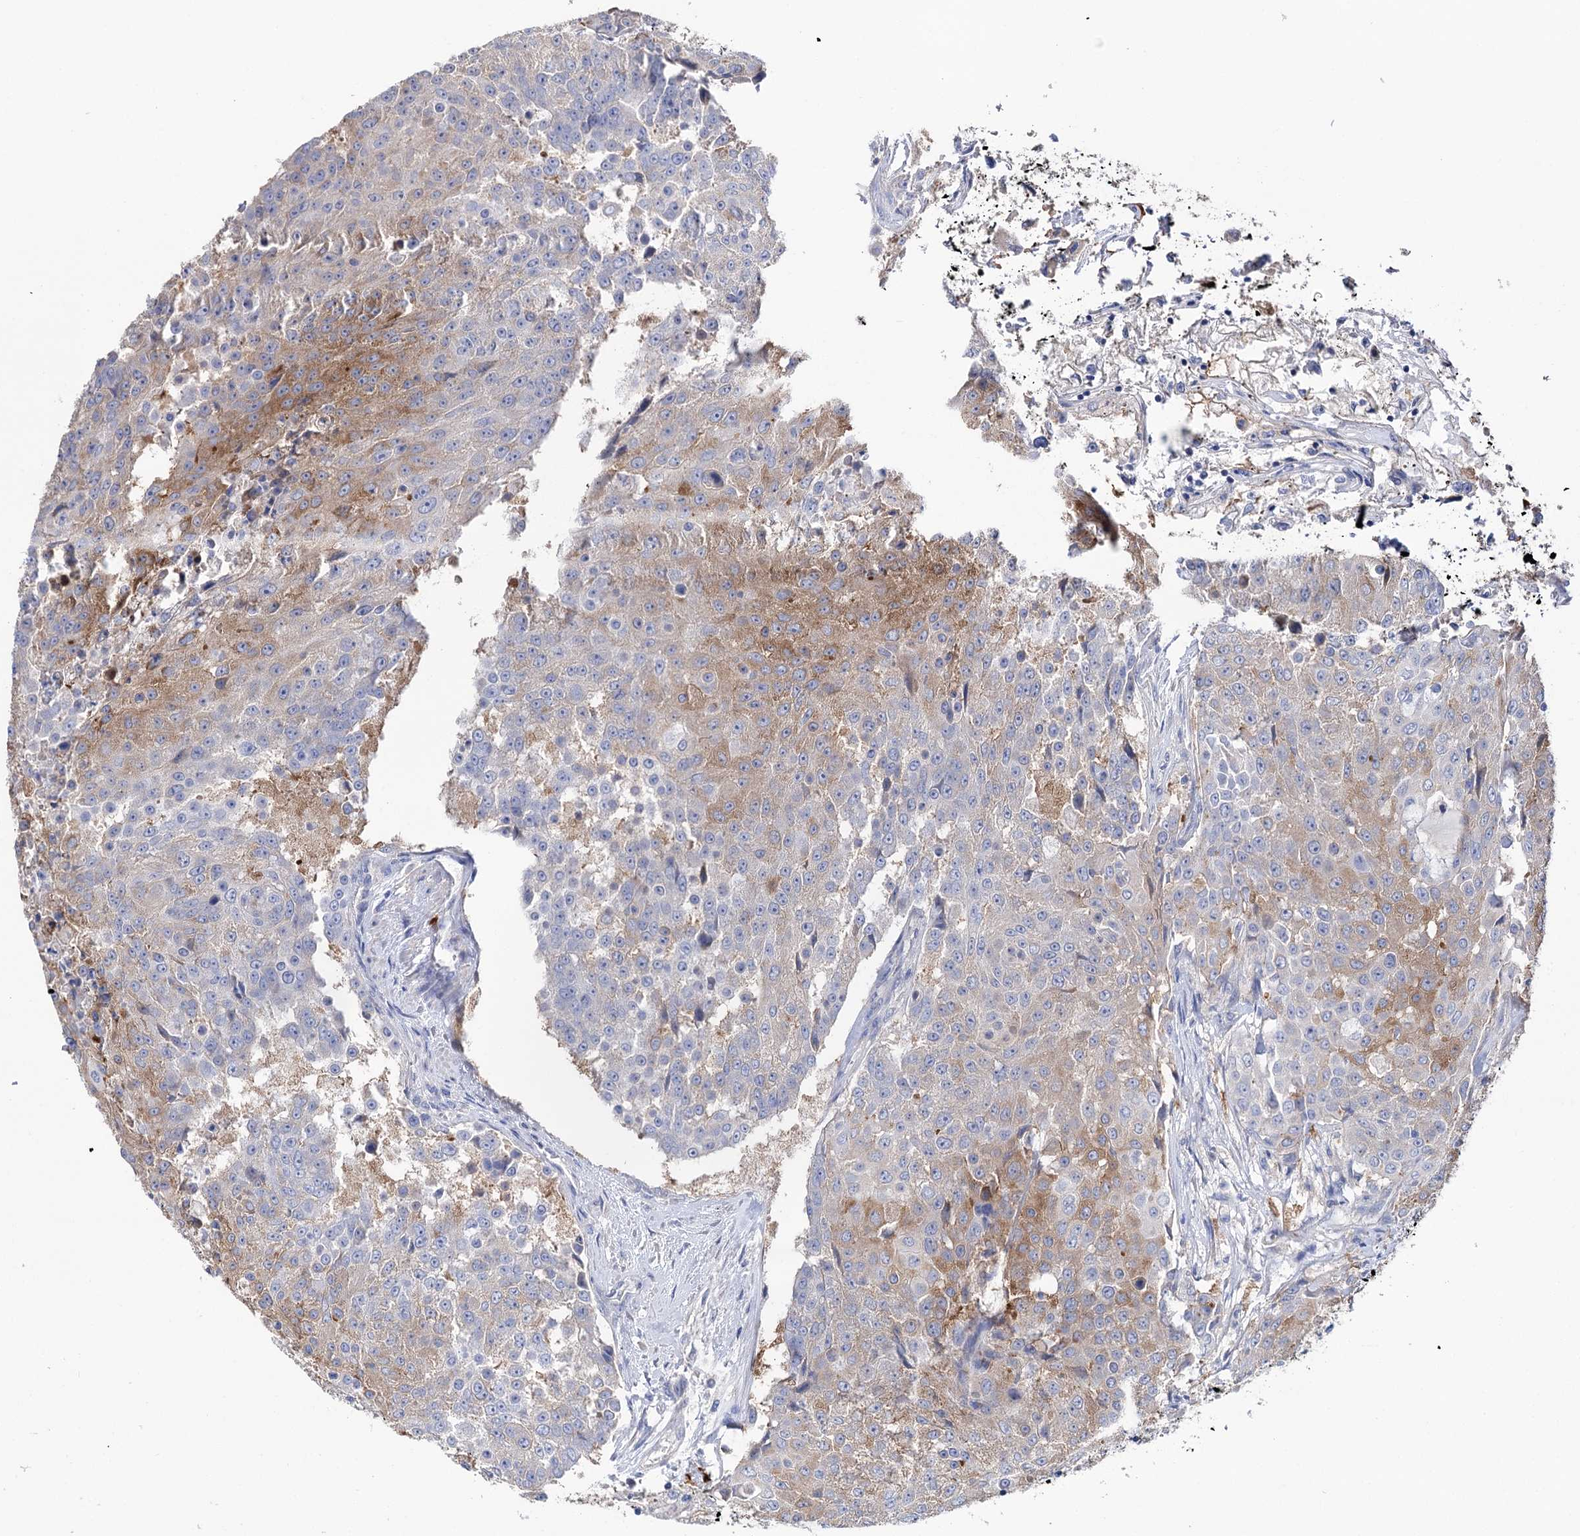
{"staining": {"intensity": "moderate", "quantity": "<25%", "location": "cytoplasmic/membranous"}, "tissue": "urothelial cancer", "cell_type": "Tumor cells", "image_type": "cancer", "snomed": [{"axis": "morphology", "description": "Urothelial carcinoma, High grade"}, {"axis": "topography", "description": "Urinary bladder"}], "caption": "A low amount of moderate cytoplasmic/membranous positivity is appreciated in about <25% of tumor cells in urothelial cancer tissue.", "gene": "BBS4", "patient": {"sex": "female", "age": 63}}